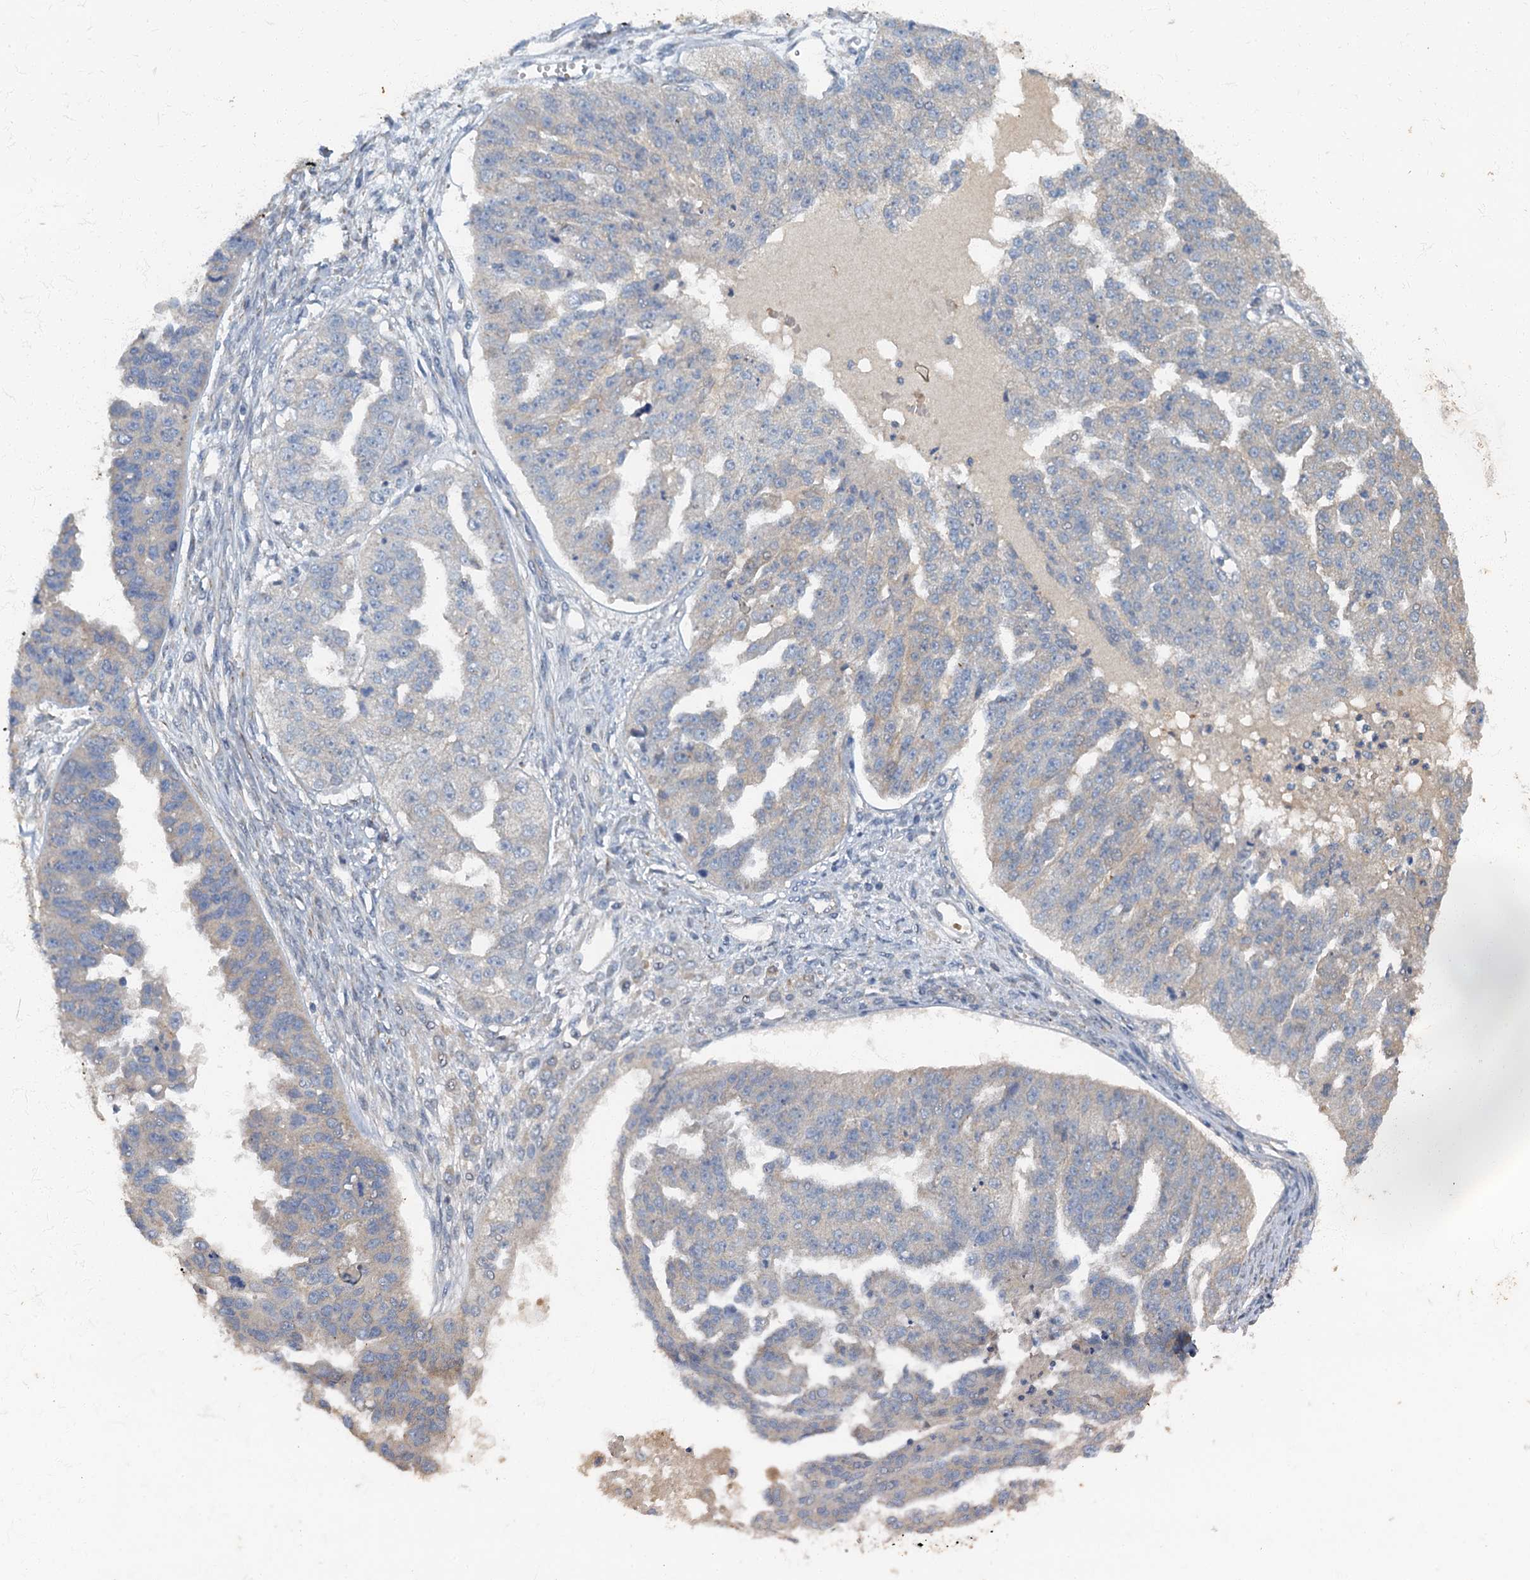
{"staining": {"intensity": "negative", "quantity": "none", "location": "none"}, "tissue": "ovarian cancer", "cell_type": "Tumor cells", "image_type": "cancer", "snomed": [{"axis": "morphology", "description": "Cystadenocarcinoma, serous, NOS"}, {"axis": "topography", "description": "Ovary"}], "caption": "Immunohistochemistry (IHC) histopathology image of ovarian serous cystadenocarcinoma stained for a protein (brown), which shows no positivity in tumor cells. The staining is performed using DAB (3,3'-diaminobenzidine) brown chromogen with nuclei counter-stained in using hematoxylin.", "gene": "ARL11", "patient": {"sex": "female", "age": 58}}